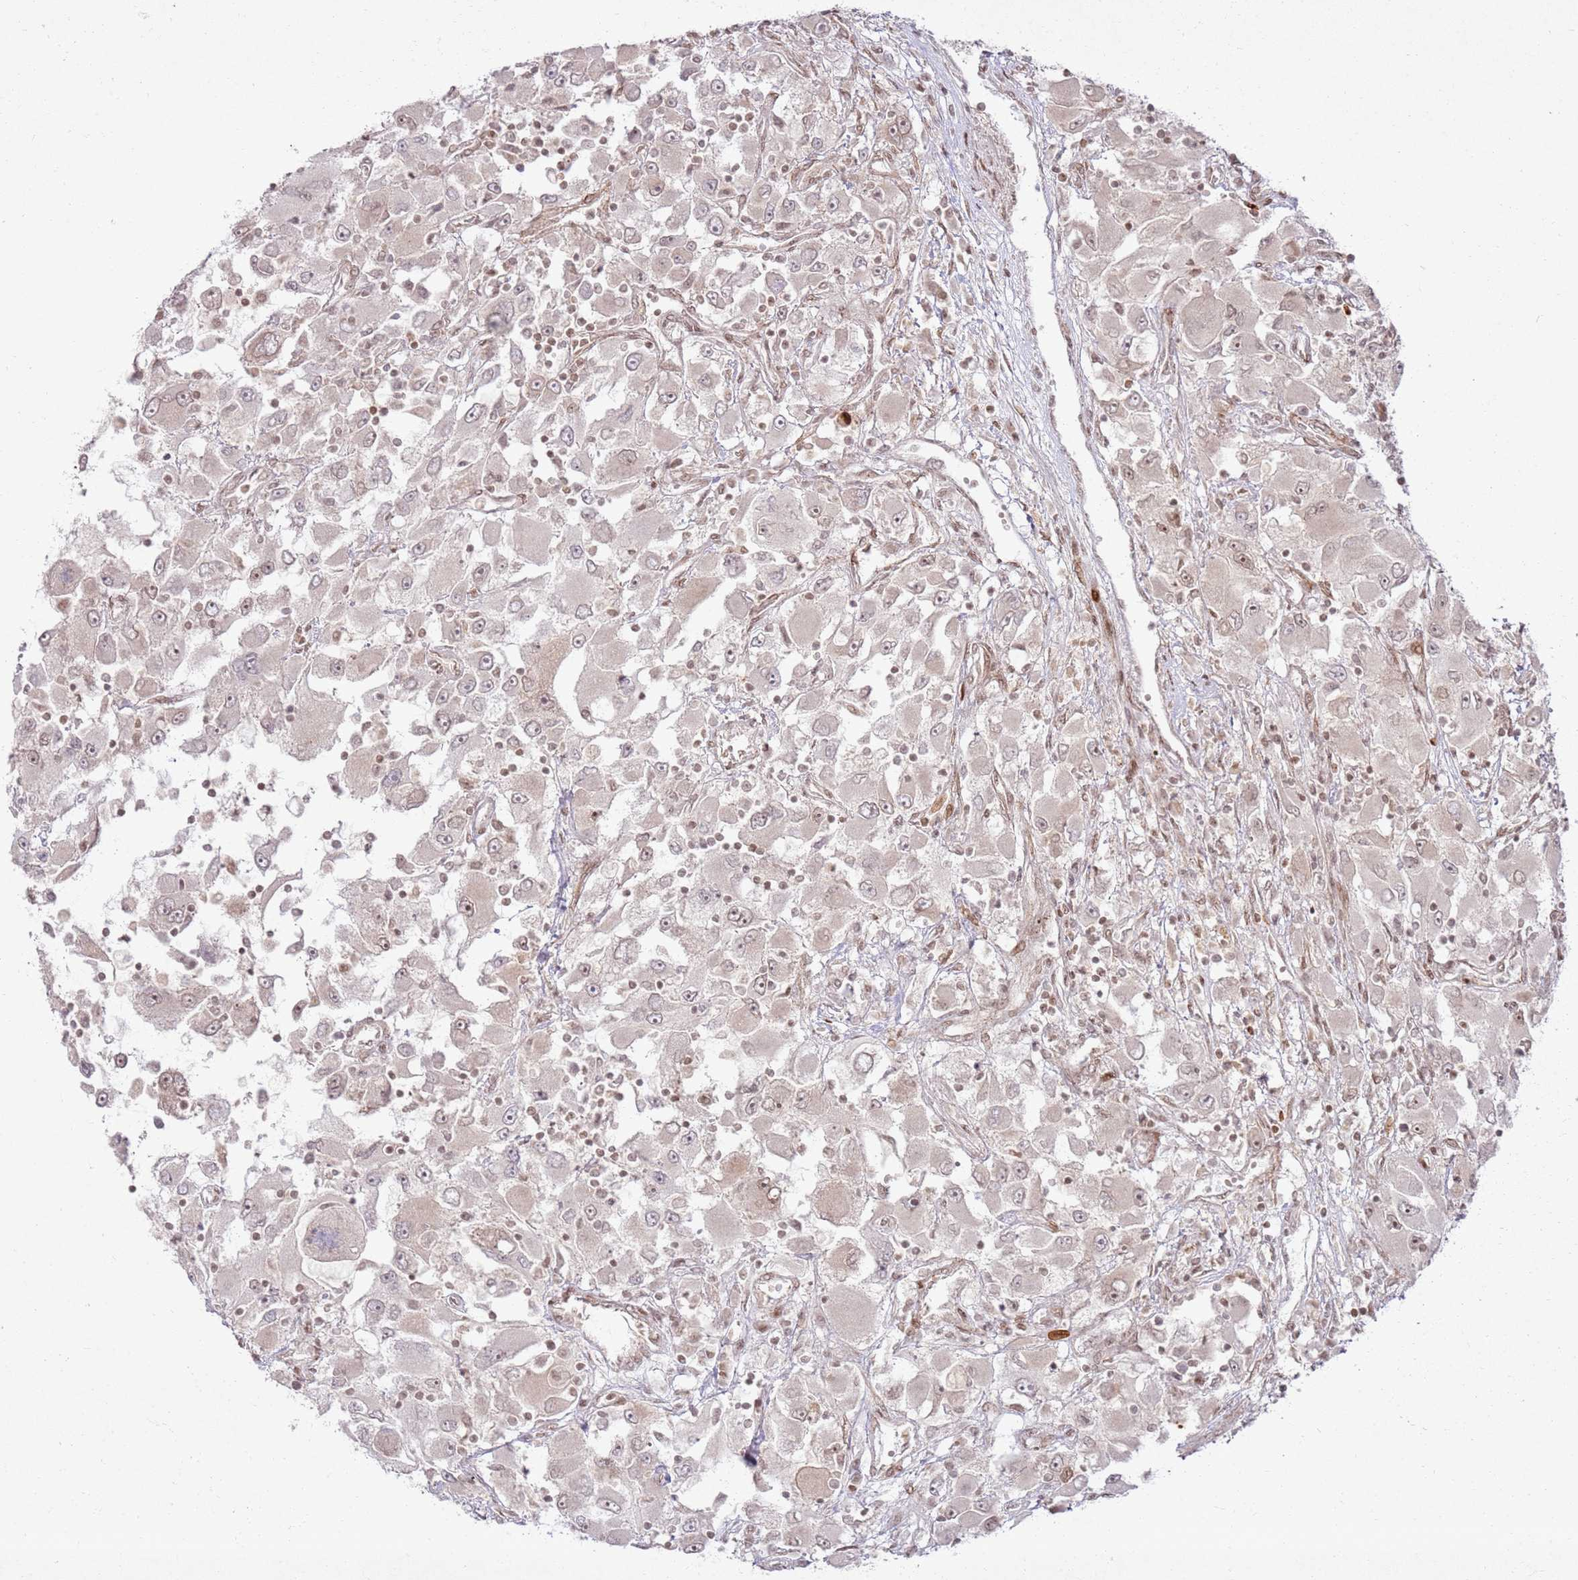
{"staining": {"intensity": "weak", "quantity": "<25%", "location": "nuclear"}, "tissue": "renal cancer", "cell_type": "Tumor cells", "image_type": "cancer", "snomed": [{"axis": "morphology", "description": "Adenocarcinoma, NOS"}, {"axis": "topography", "description": "Kidney"}], "caption": "The histopathology image displays no staining of tumor cells in renal adenocarcinoma. (DAB immunohistochemistry with hematoxylin counter stain).", "gene": "KLHL36", "patient": {"sex": "female", "age": 52}}